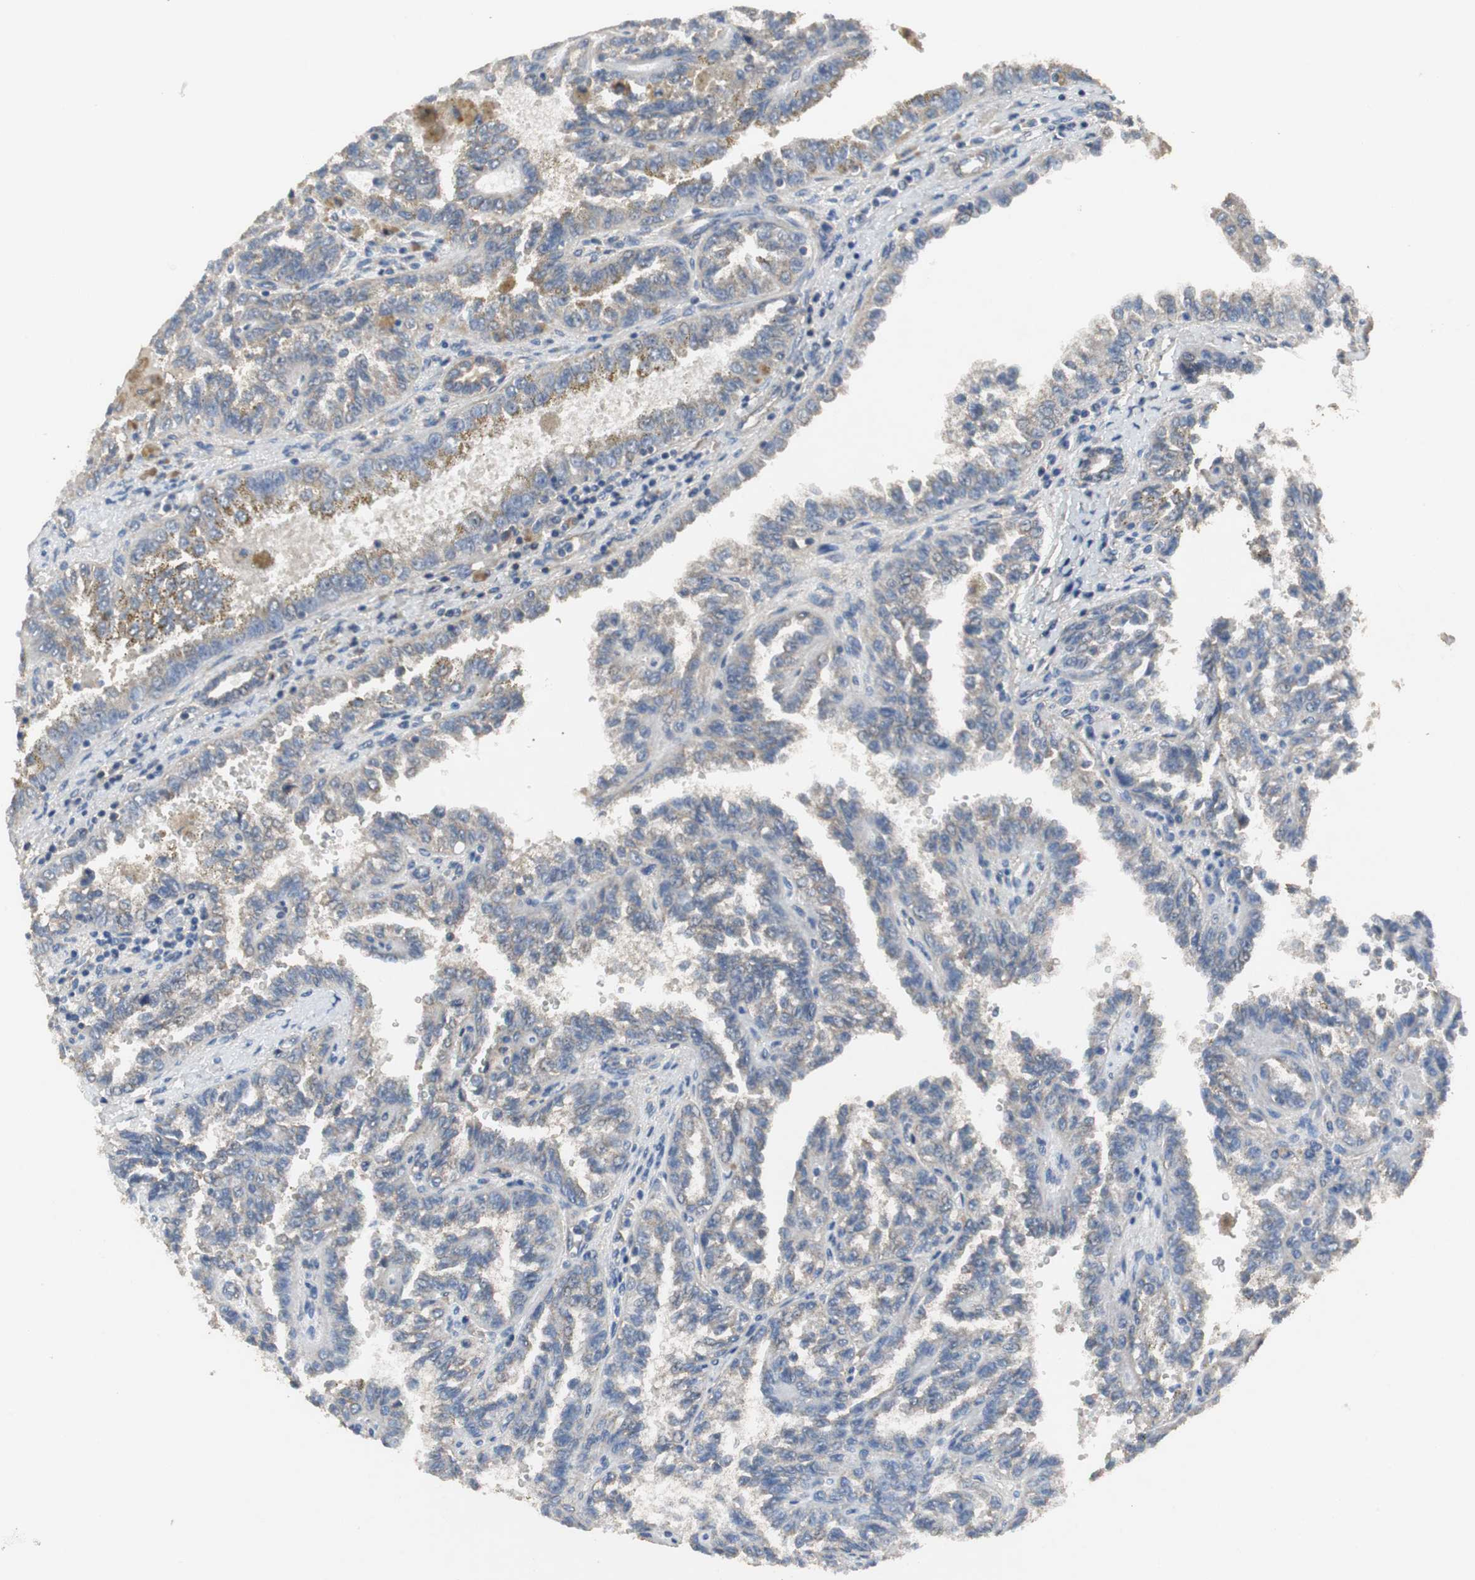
{"staining": {"intensity": "weak", "quantity": "<25%", "location": "cytoplasmic/membranous"}, "tissue": "renal cancer", "cell_type": "Tumor cells", "image_type": "cancer", "snomed": [{"axis": "morphology", "description": "Inflammation, NOS"}, {"axis": "morphology", "description": "Adenocarcinoma, NOS"}, {"axis": "topography", "description": "Kidney"}], "caption": "Adenocarcinoma (renal) was stained to show a protein in brown. There is no significant staining in tumor cells.", "gene": "VBP1", "patient": {"sex": "male", "age": 68}}